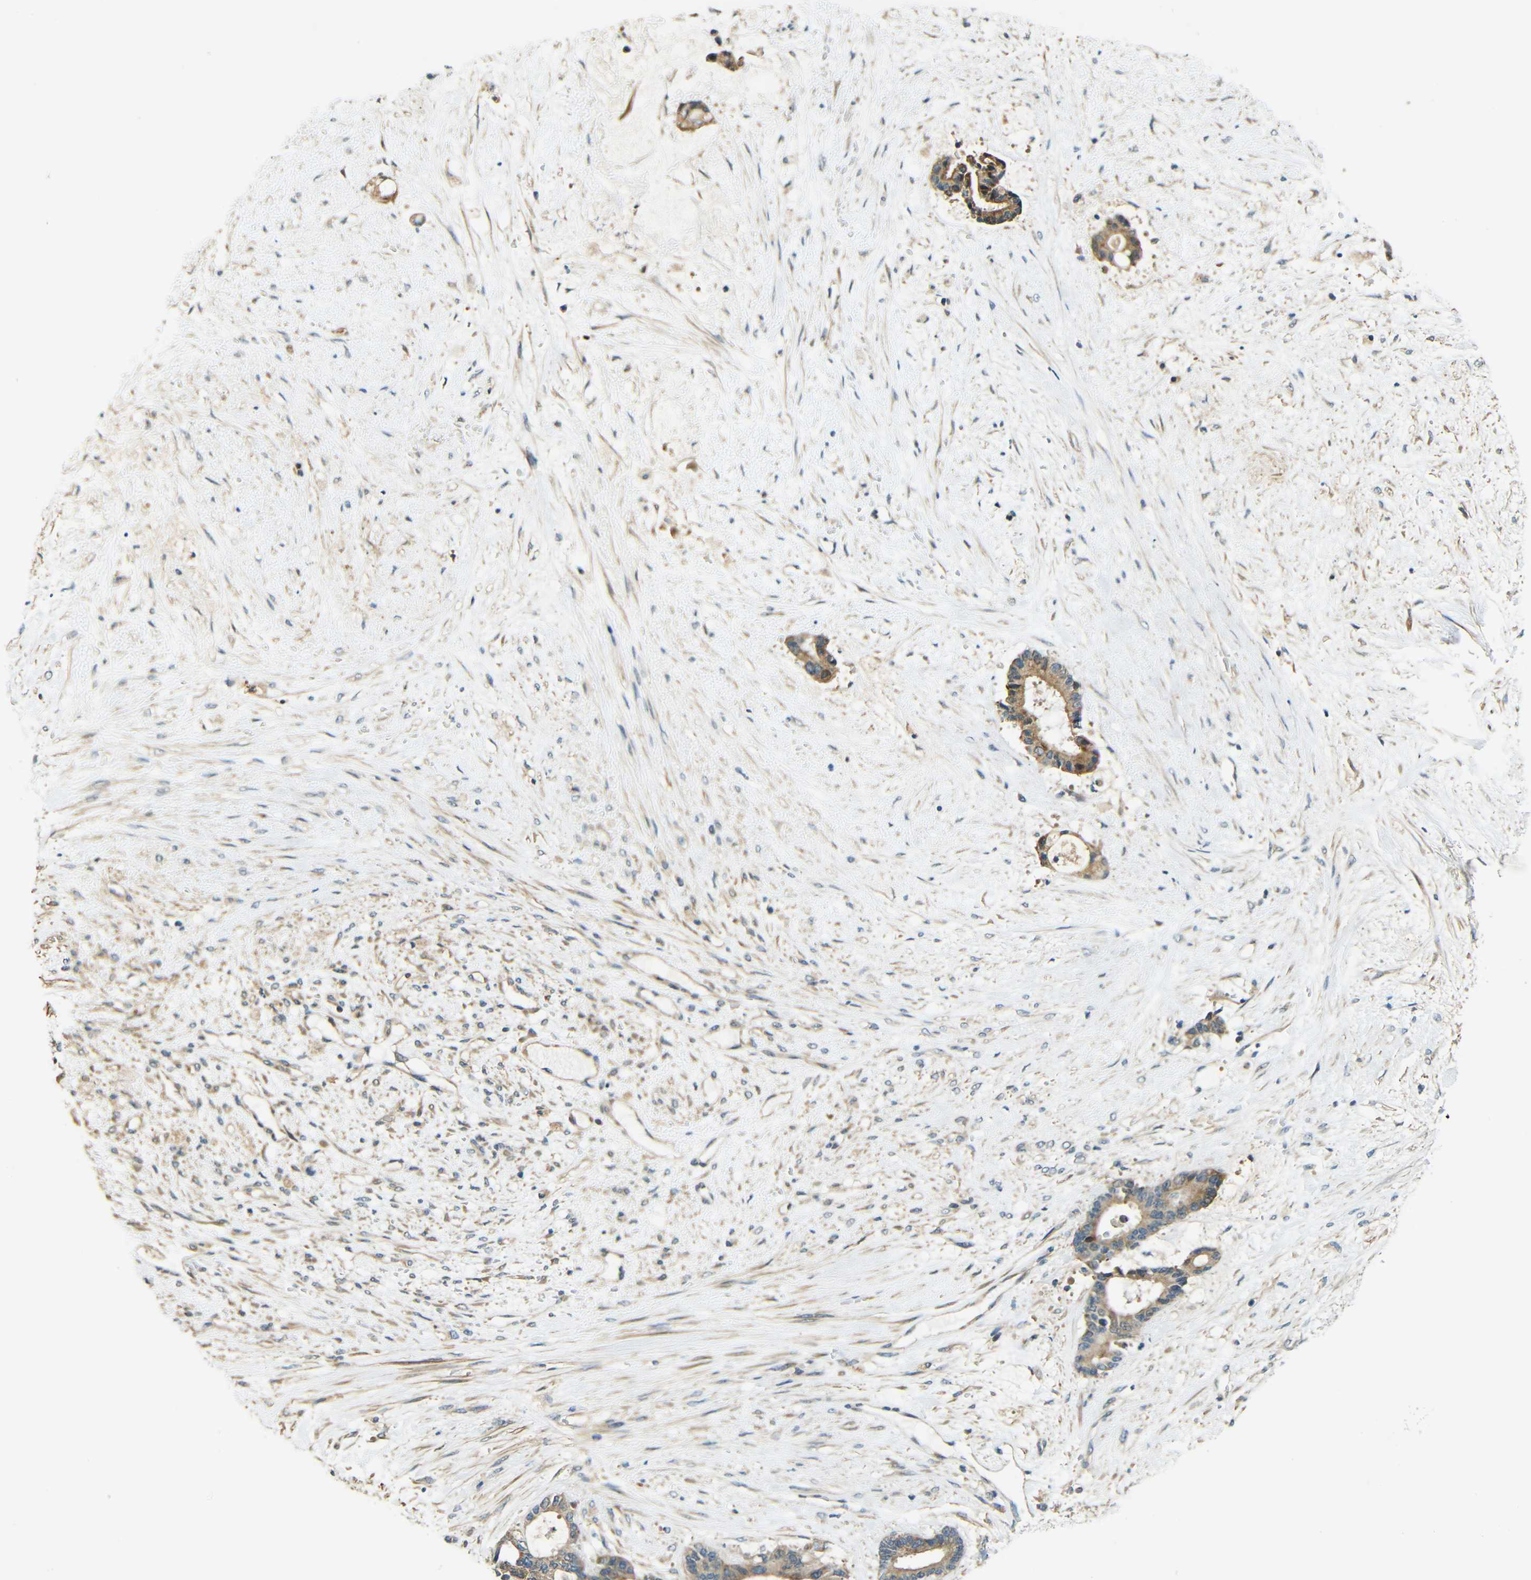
{"staining": {"intensity": "moderate", "quantity": ">75%", "location": "cytoplasmic/membranous"}, "tissue": "liver cancer", "cell_type": "Tumor cells", "image_type": "cancer", "snomed": [{"axis": "morphology", "description": "Normal tissue, NOS"}, {"axis": "morphology", "description": "Cholangiocarcinoma"}, {"axis": "topography", "description": "Liver"}, {"axis": "topography", "description": "Peripheral nerve tissue"}], "caption": "The histopathology image reveals staining of liver cholangiocarcinoma, revealing moderate cytoplasmic/membranous protein staining (brown color) within tumor cells.", "gene": "FNDC3A", "patient": {"sex": "female", "age": 73}}